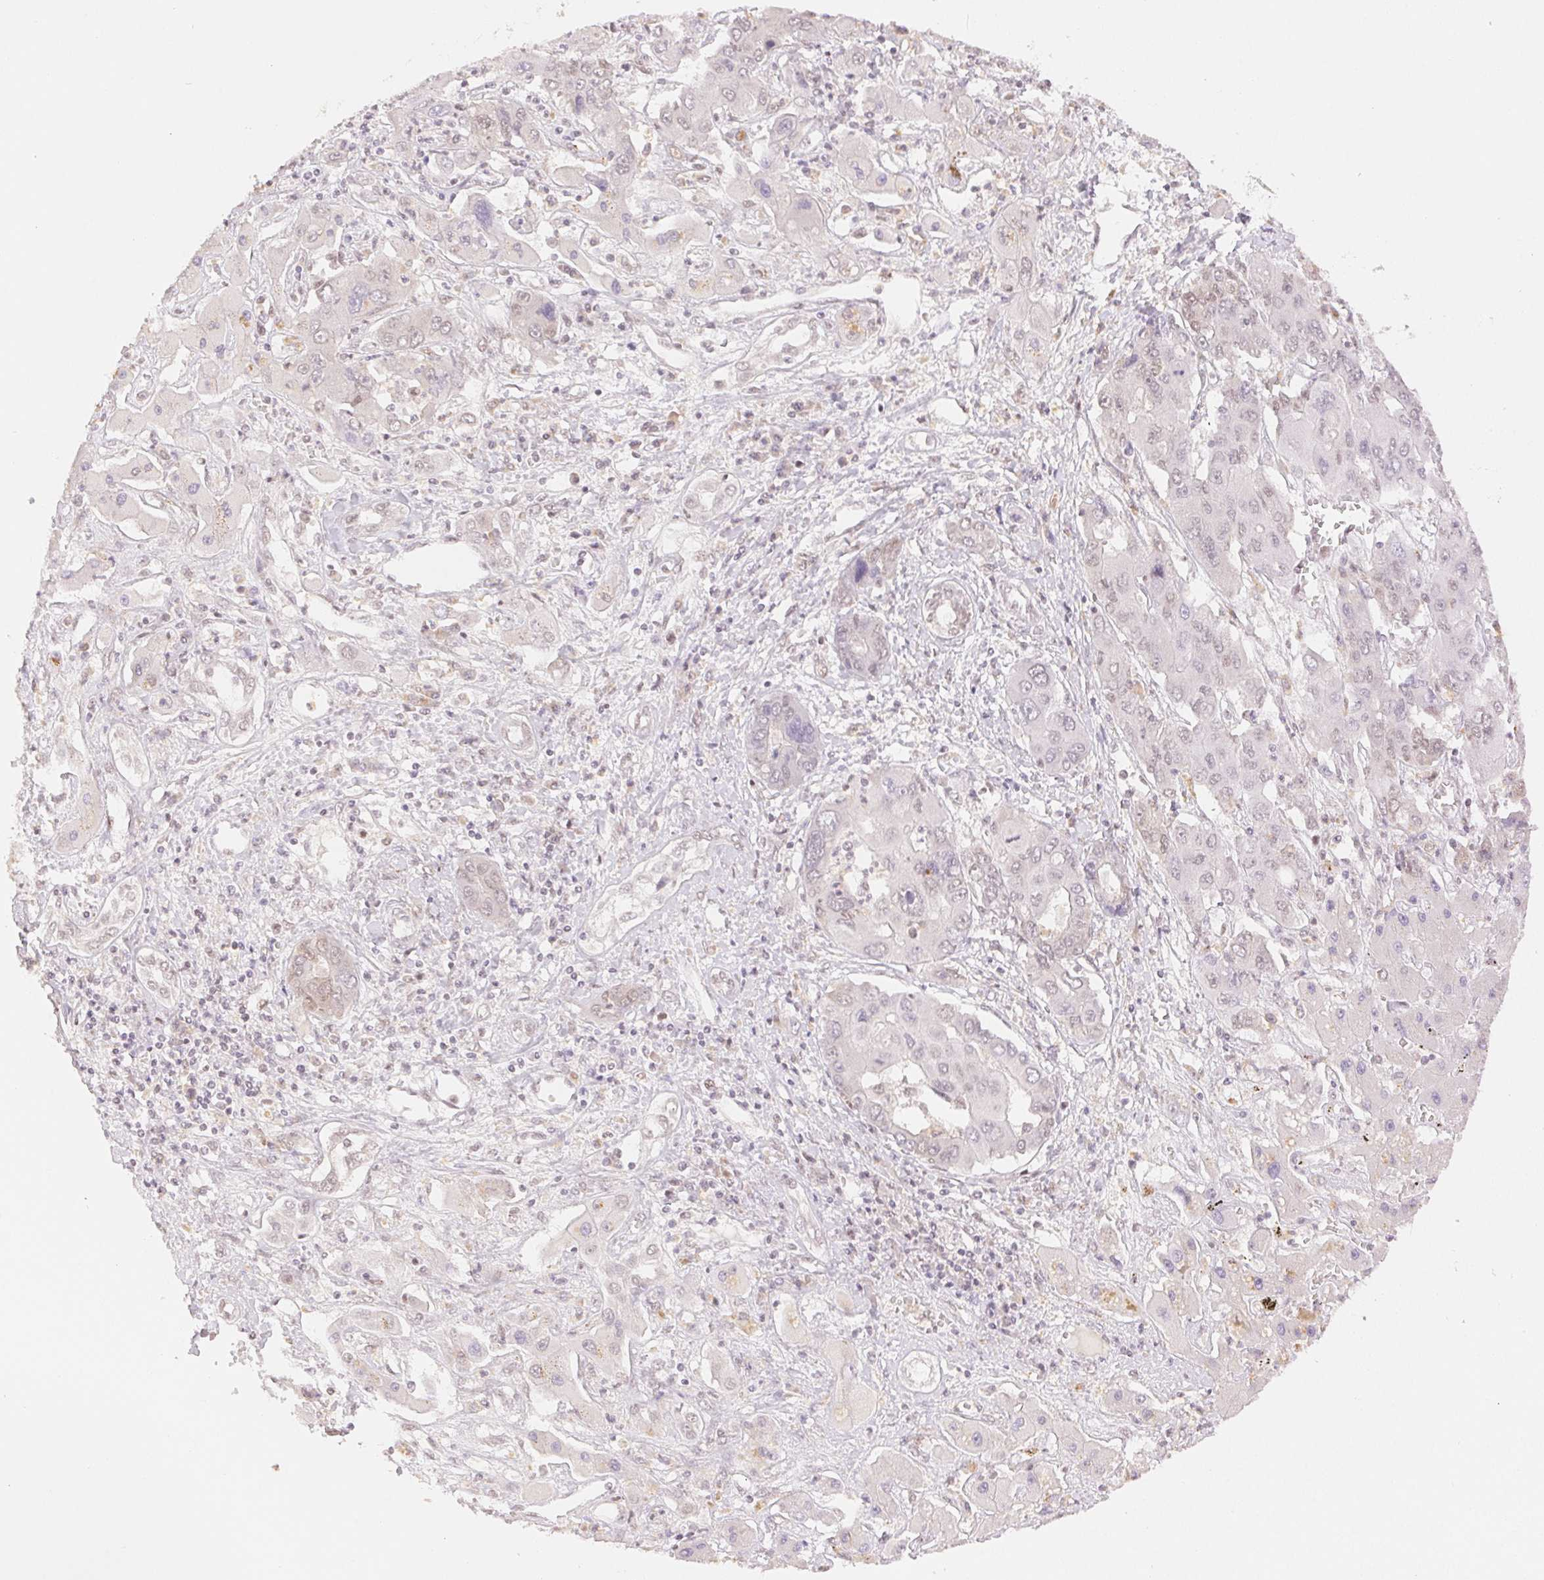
{"staining": {"intensity": "negative", "quantity": "none", "location": "none"}, "tissue": "liver cancer", "cell_type": "Tumor cells", "image_type": "cancer", "snomed": [{"axis": "morphology", "description": "Cholangiocarcinoma"}, {"axis": "topography", "description": "Liver"}], "caption": "An immunohistochemistry (IHC) photomicrograph of liver cancer is shown. There is no staining in tumor cells of liver cancer.", "gene": "H2AZ2", "patient": {"sex": "male", "age": 67}}